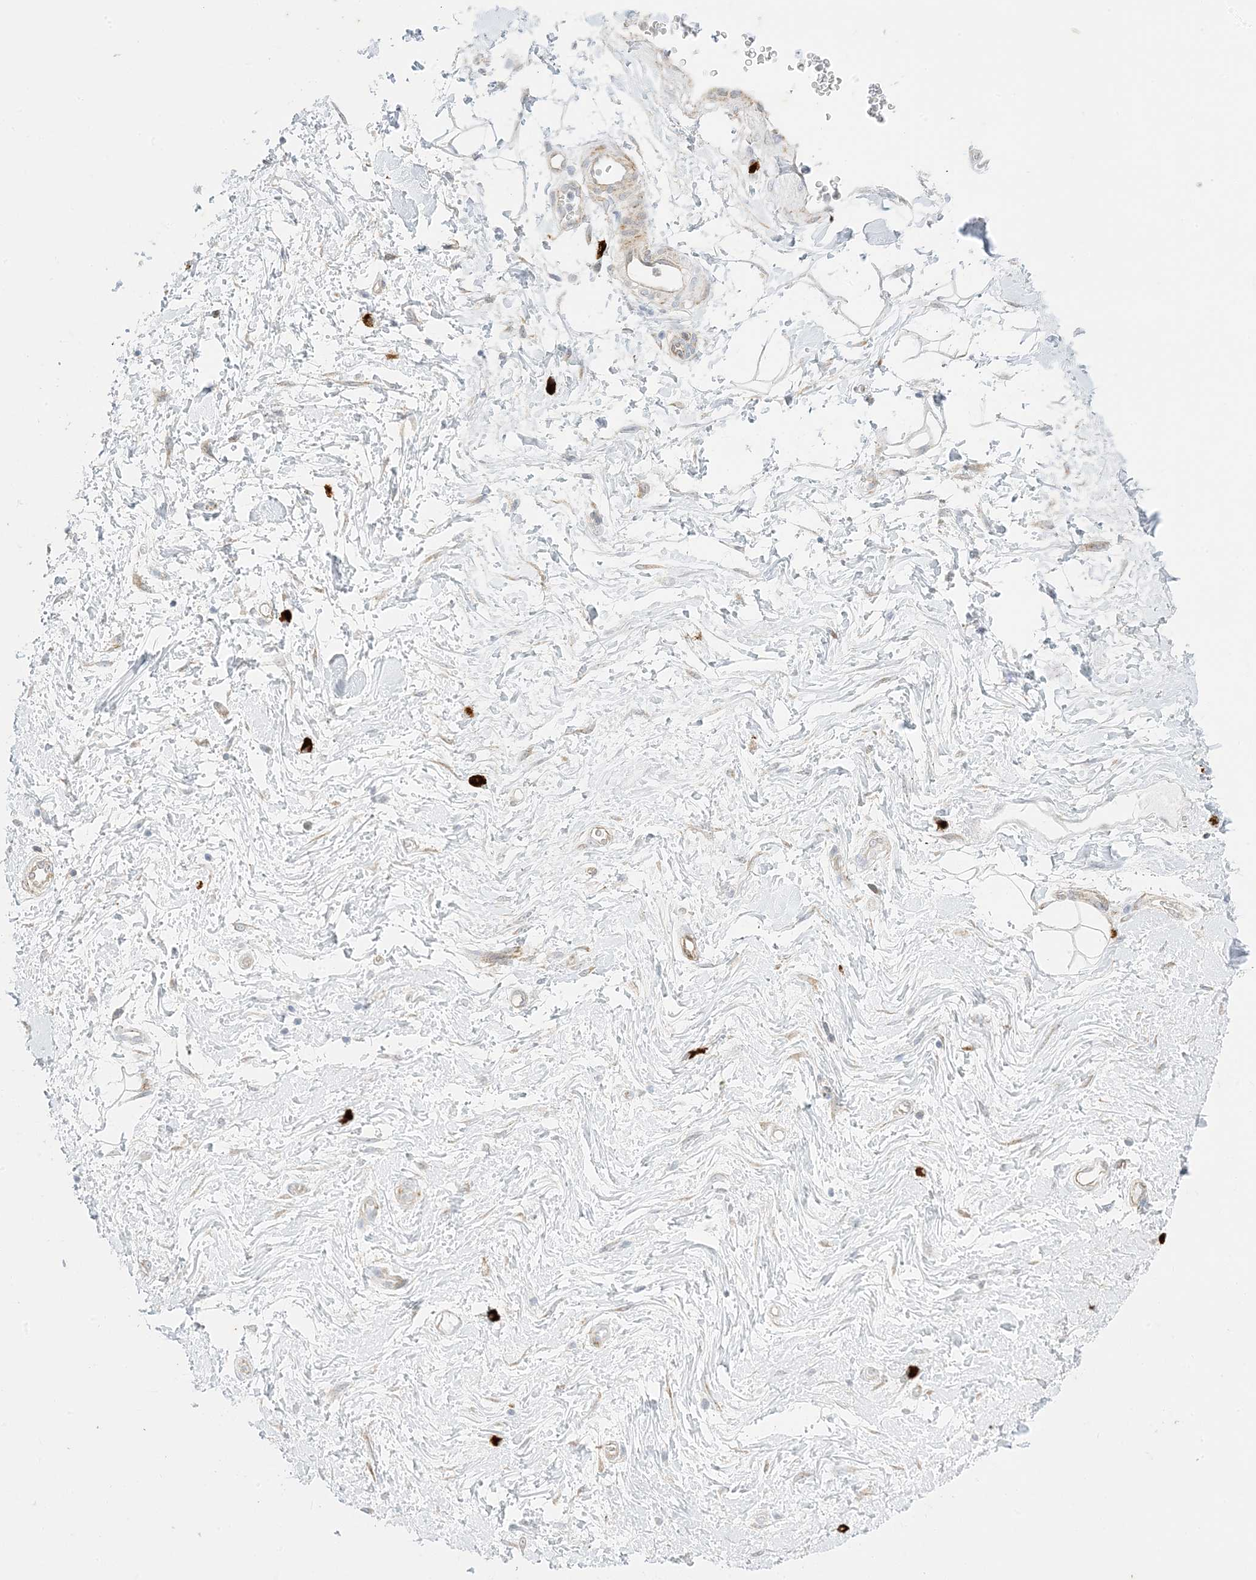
{"staining": {"intensity": "negative", "quantity": "none", "location": "none"}, "tissue": "adipose tissue", "cell_type": "Adipocytes", "image_type": "normal", "snomed": [{"axis": "morphology", "description": "Normal tissue, NOS"}, {"axis": "morphology", "description": "Adenocarcinoma, NOS"}, {"axis": "topography", "description": "Pancreas"}, {"axis": "topography", "description": "Peripheral nerve tissue"}], "caption": "Adipocytes are negative for protein expression in benign human adipose tissue. Brightfield microscopy of immunohistochemistry (IHC) stained with DAB (3,3'-diaminobenzidine) (brown) and hematoxylin (blue), captured at high magnification.", "gene": "RAC1", "patient": {"sex": "male", "age": 59}}